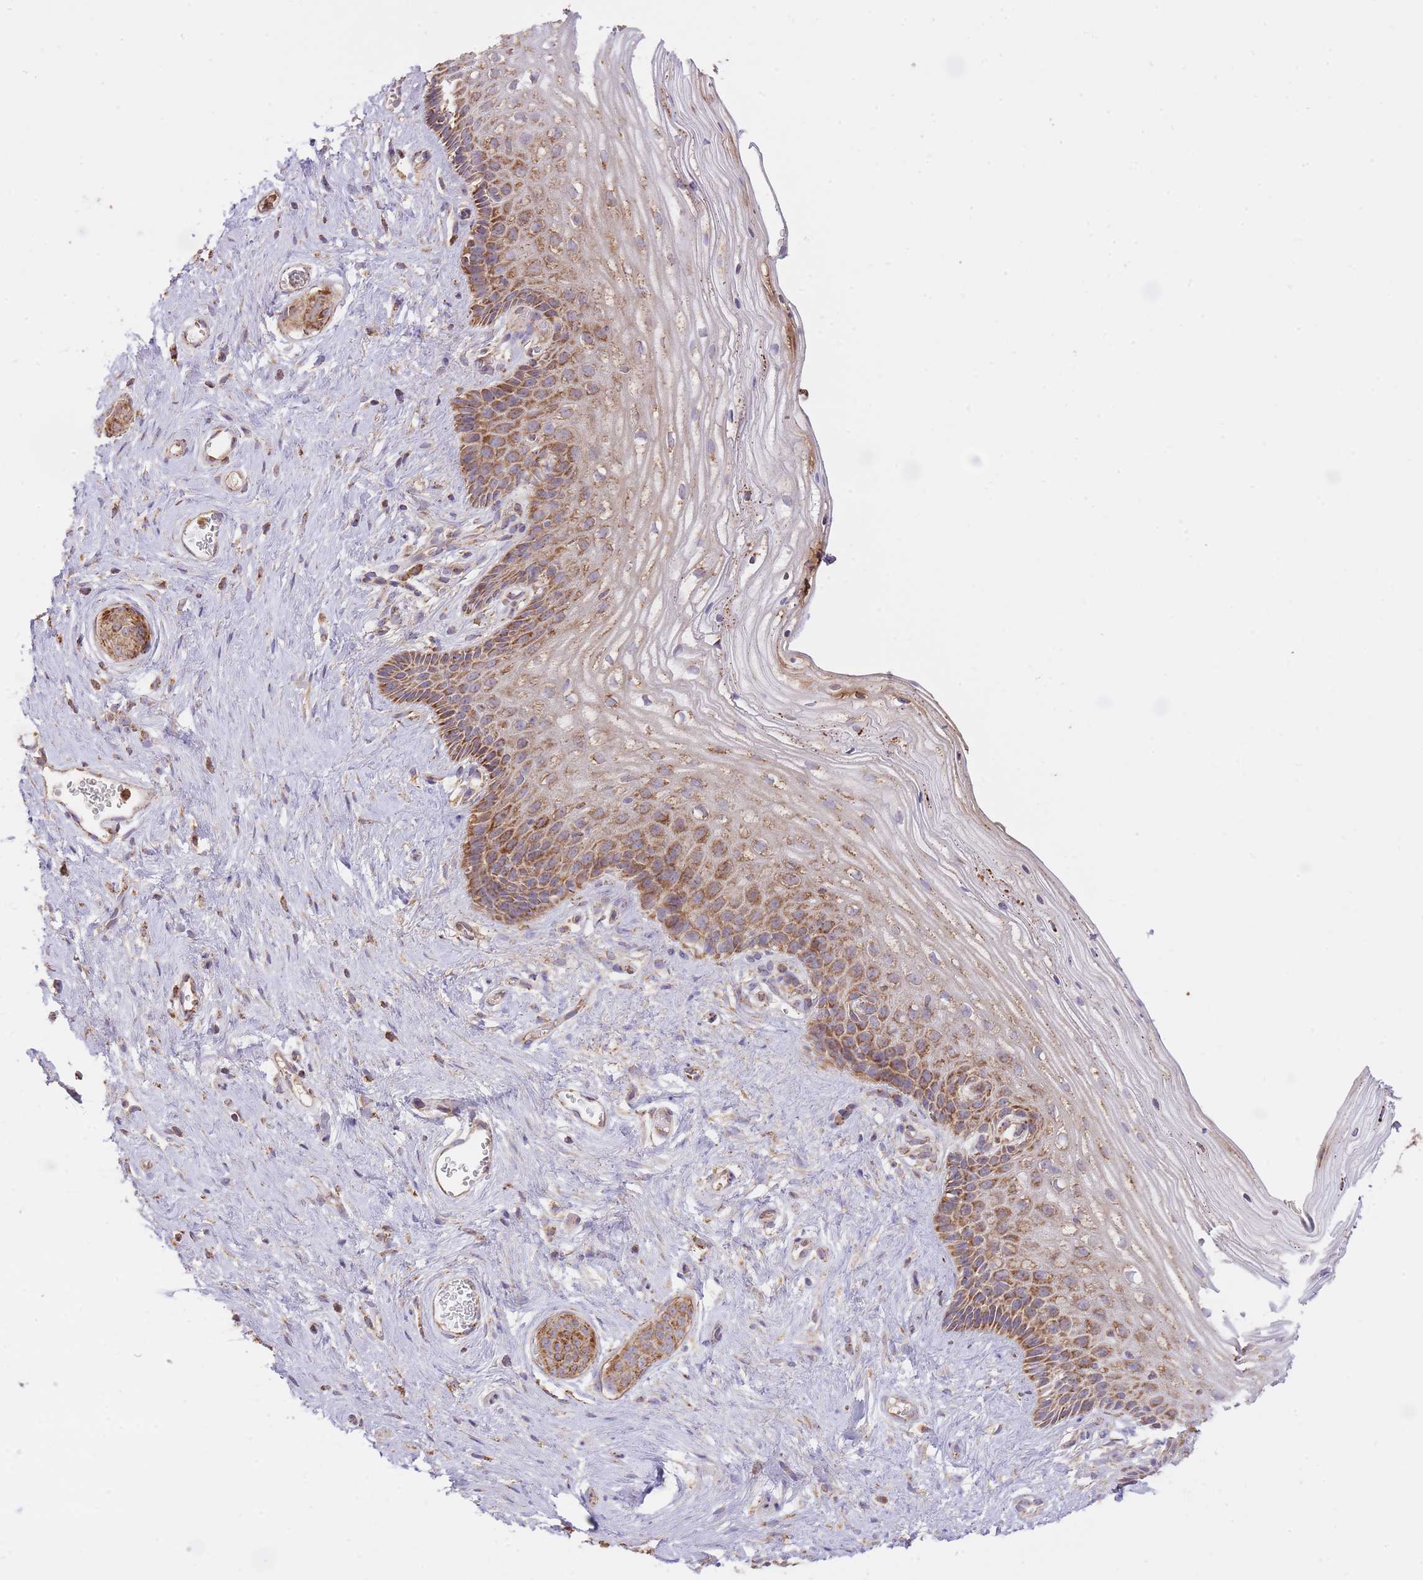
{"staining": {"intensity": "moderate", "quantity": ">75%", "location": "cytoplasmic/membranous"}, "tissue": "vagina", "cell_type": "Squamous epithelial cells", "image_type": "normal", "snomed": [{"axis": "morphology", "description": "Normal tissue, NOS"}, {"axis": "topography", "description": "Vagina"}], "caption": "A histopathology image of vagina stained for a protein exhibits moderate cytoplasmic/membranous brown staining in squamous epithelial cells.", "gene": "PREP", "patient": {"sex": "female", "age": 47}}